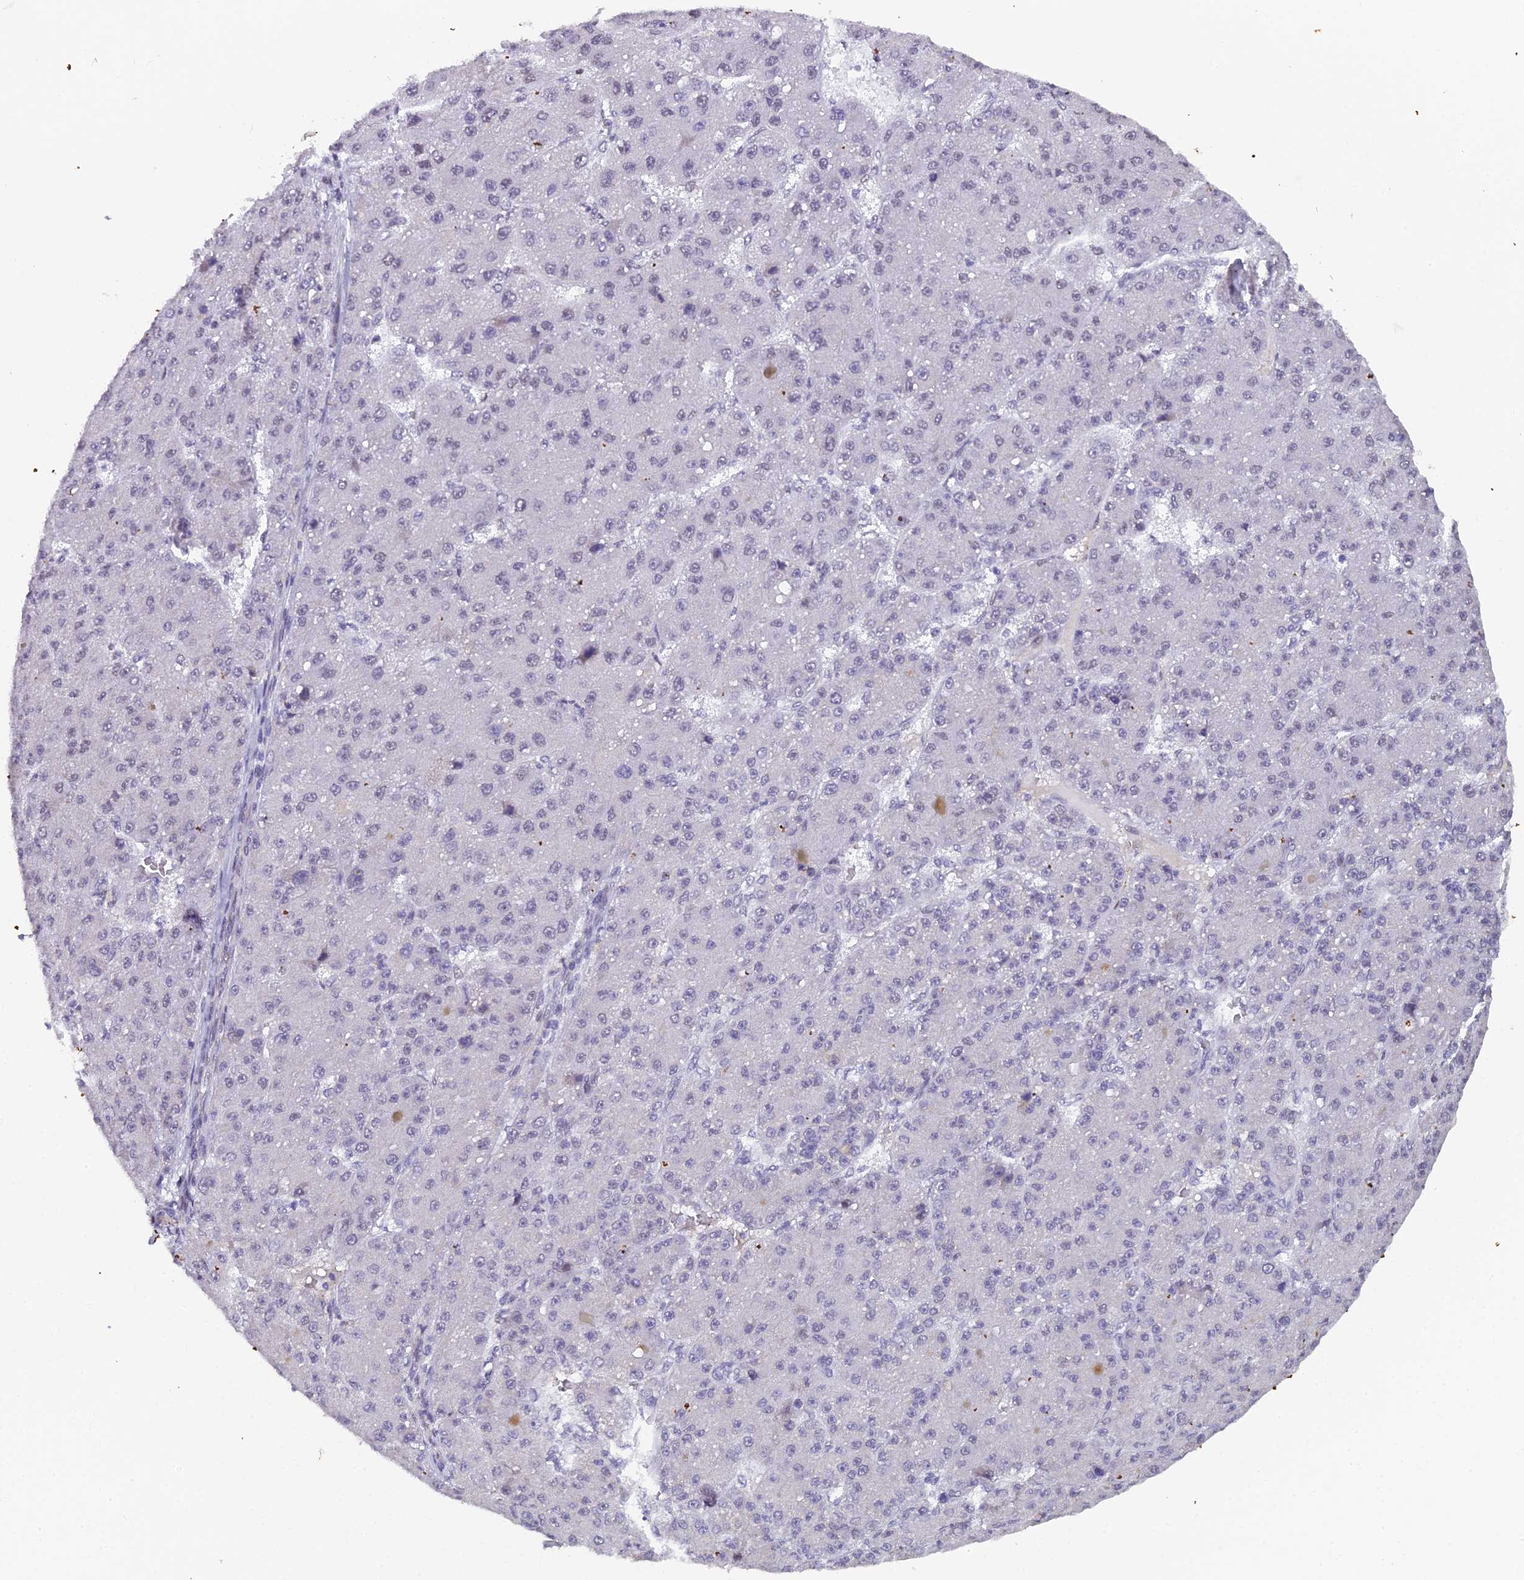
{"staining": {"intensity": "negative", "quantity": "none", "location": "none"}, "tissue": "liver cancer", "cell_type": "Tumor cells", "image_type": "cancer", "snomed": [{"axis": "morphology", "description": "Carcinoma, Hepatocellular, NOS"}, {"axis": "topography", "description": "Liver"}], "caption": "IHC histopathology image of liver cancer (hepatocellular carcinoma) stained for a protein (brown), which shows no expression in tumor cells.", "gene": "XKR9", "patient": {"sex": "male", "age": 67}}